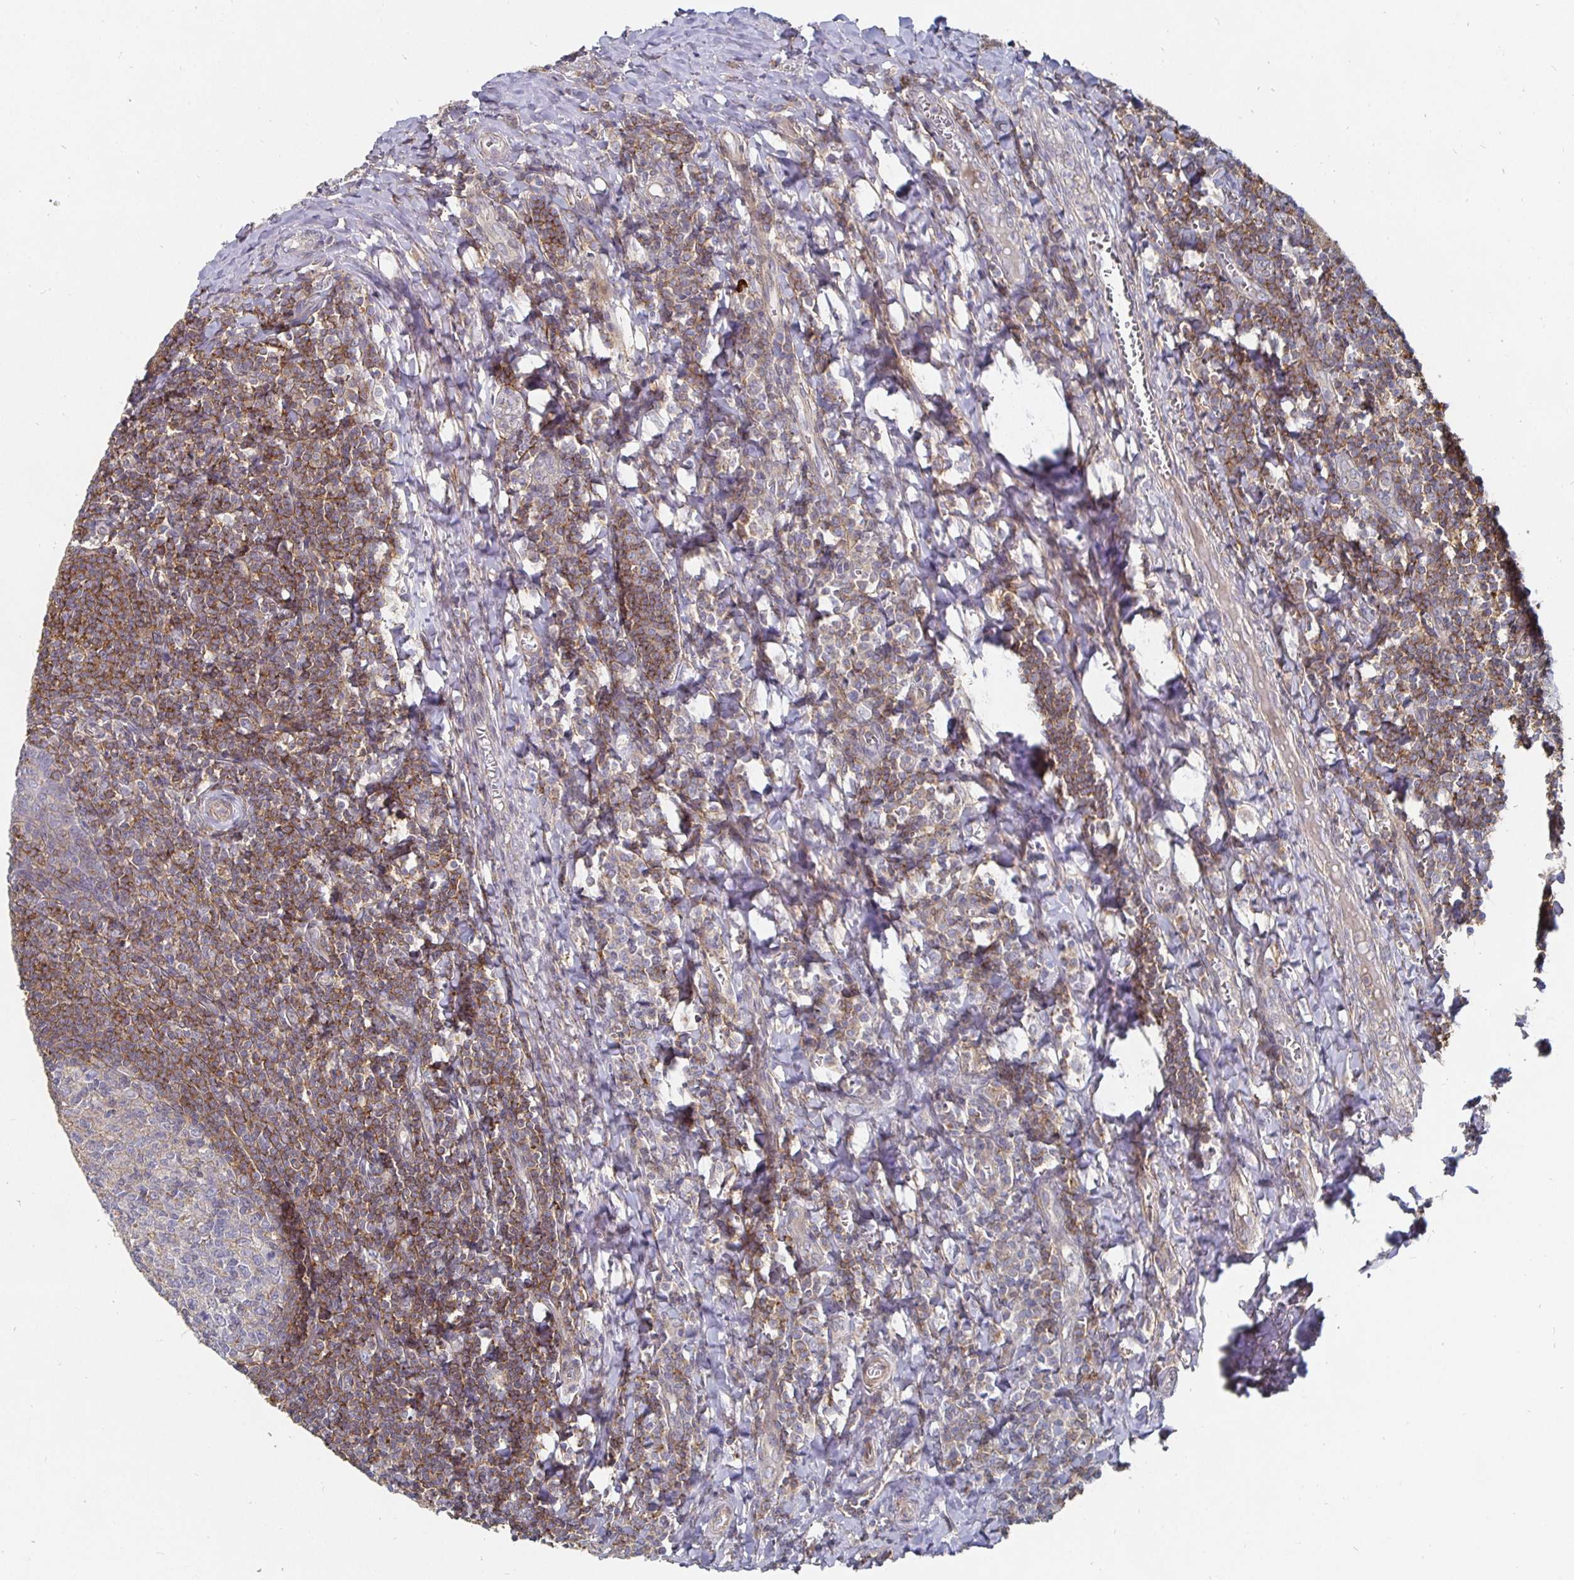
{"staining": {"intensity": "negative", "quantity": "none", "location": "none"}, "tissue": "tonsil", "cell_type": "Germinal center cells", "image_type": "normal", "snomed": [{"axis": "morphology", "description": "Normal tissue, NOS"}, {"axis": "morphology", "description": "Inflammation, NOS"}, {"axis": "topography", "description": "Tonsil"}], "caption": "High power microscopy photomicrograph of an IHC histopathology image of benign tonsil, revealing no significant expression in germinal center cells.", "gene": "GJA4", "patient": {"sex": "female", "age": 31}}